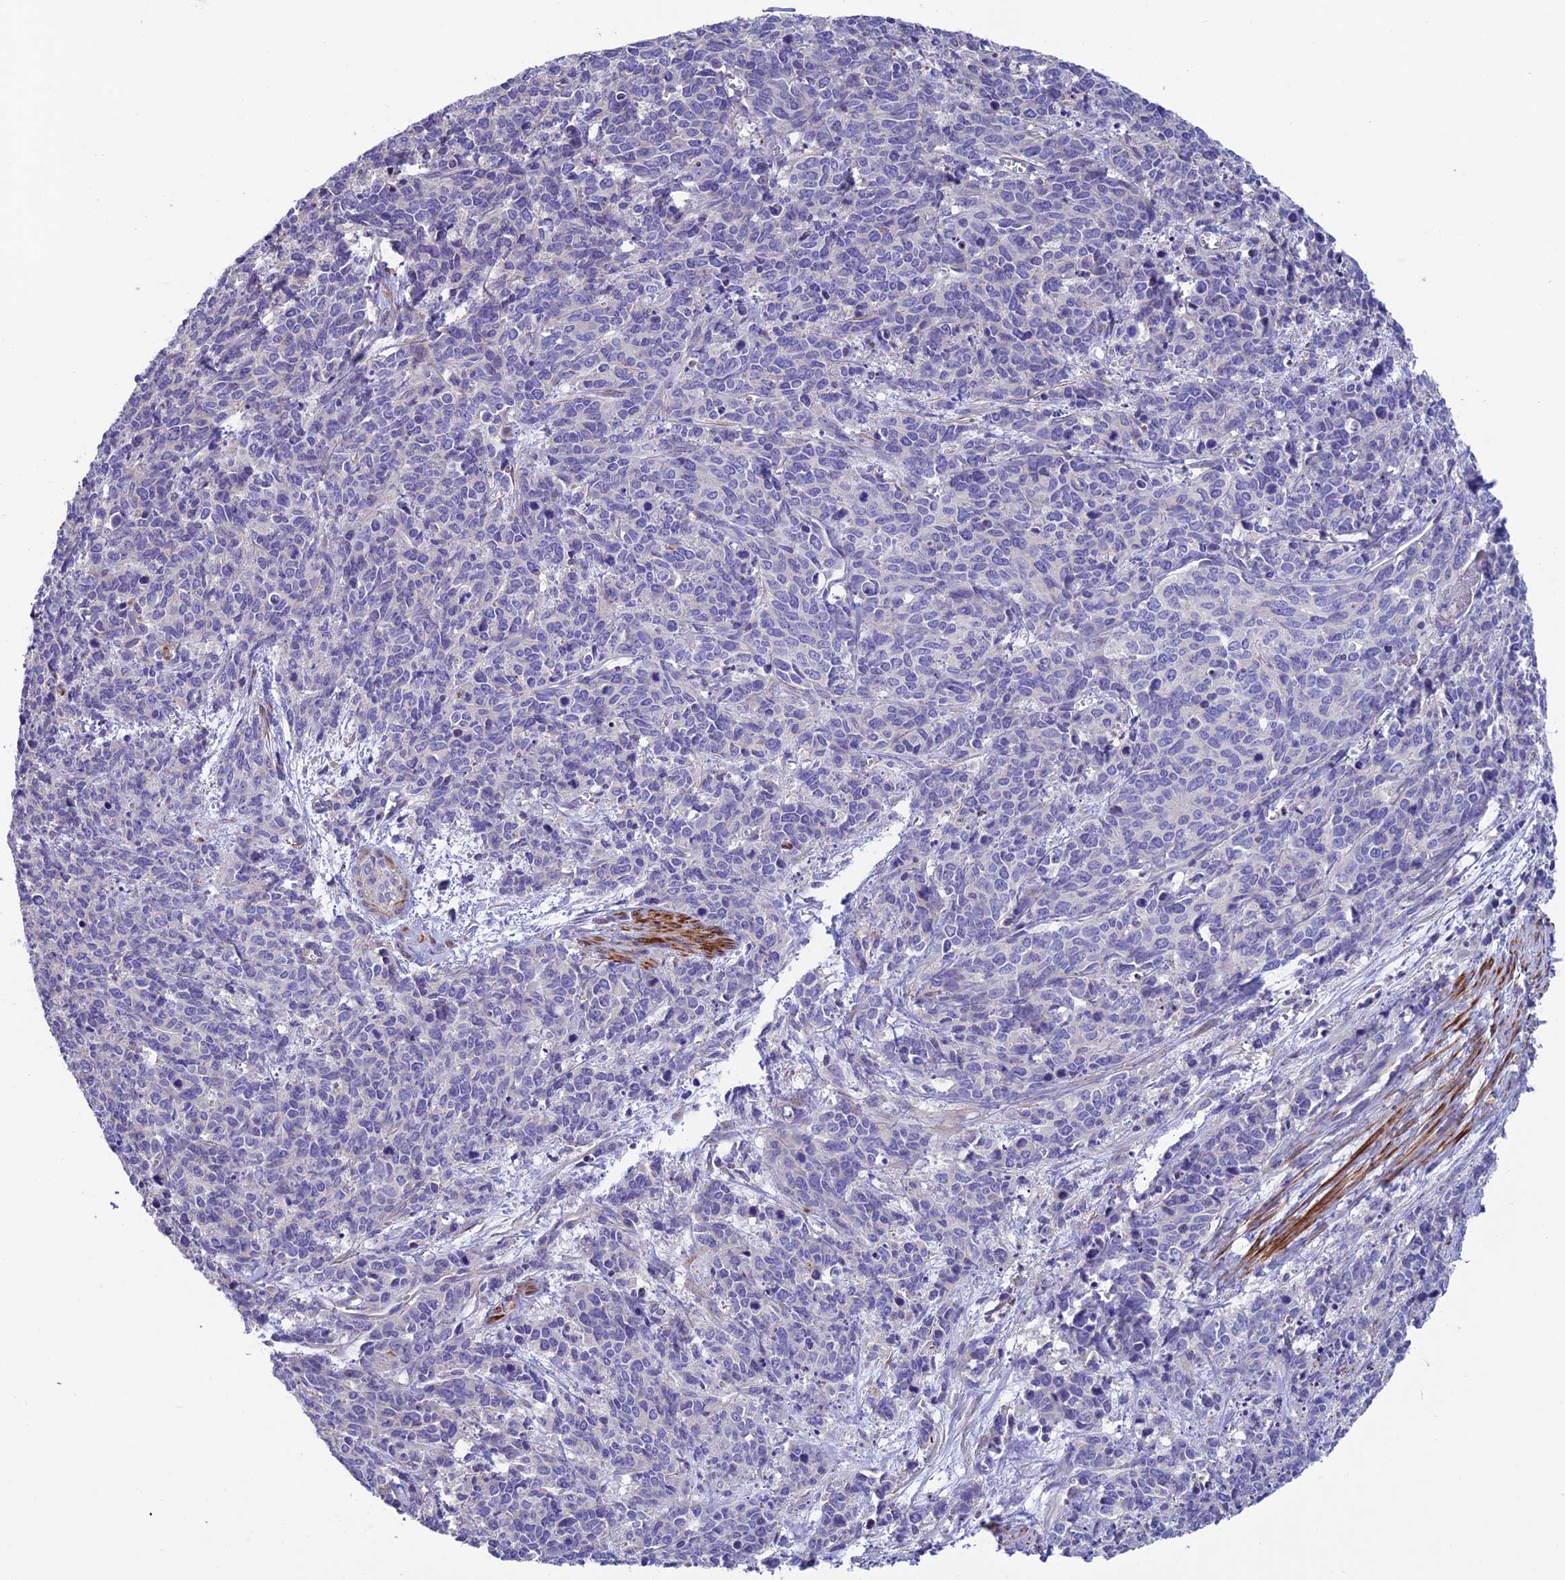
{"staining": {"intensity": "negative", "quantity": "none", "location": "none"}, "tissue": "cervical cancer", "cell_type": "Tumor cells", "image_type": "cancer", "snomed": [{"axis": "morphology", "description": "Squamous cell carcinoma, NOS"}, {"axis": "topography", "description": "Cervix"}], "caption": "Immunohistochemistry (IHC) of human squamous cell carcinoma (cervical) demonstrates no expression in tumor cells. (DAB immunohistochemistry, high magnification).", "gene": "FAM178B", "patient": {"sex": "female", "age": 60}}